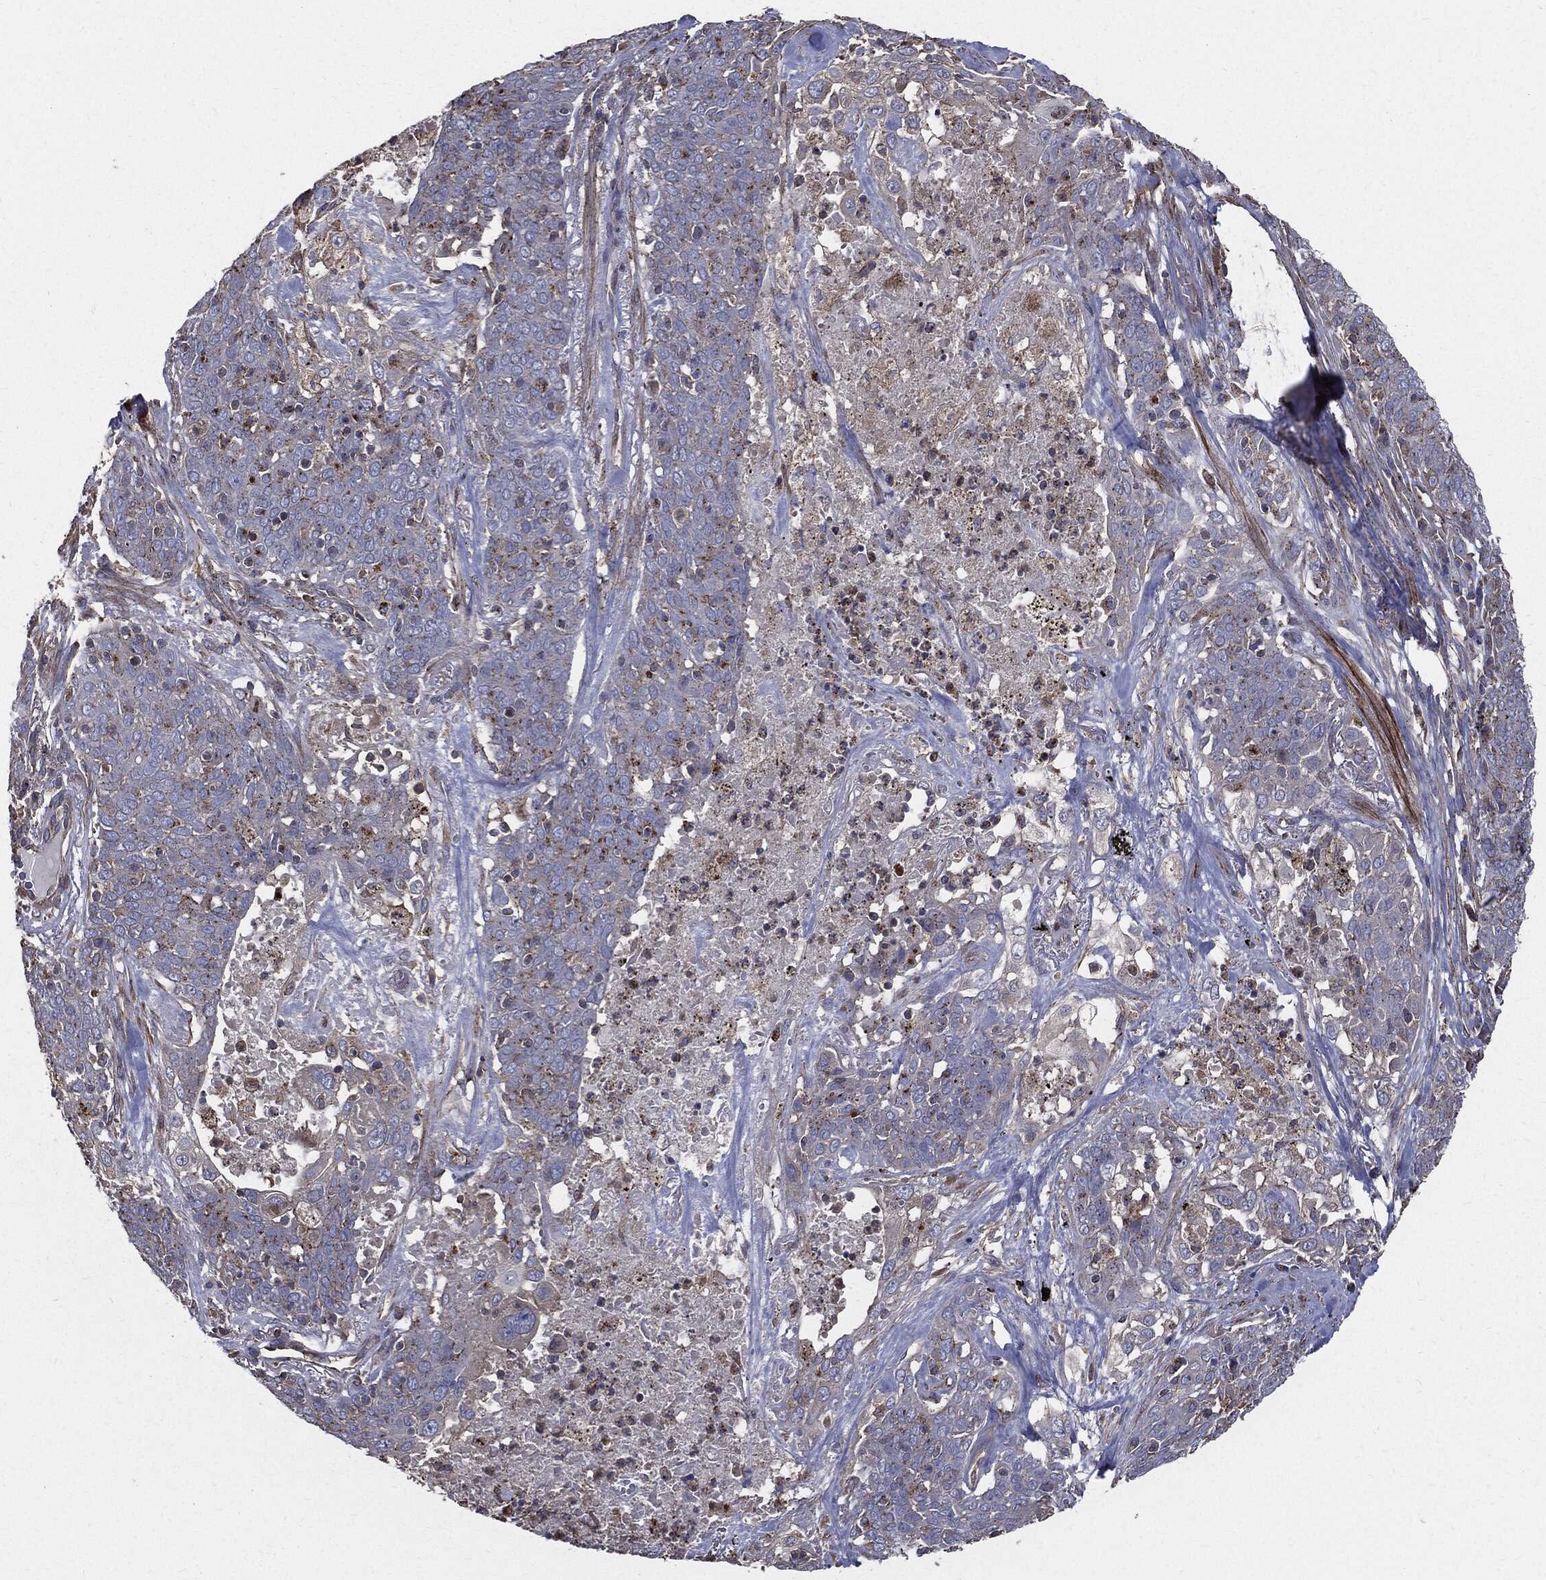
{"staining": {"intensity": "negative", "quantity": "none", "location": "none"}, "tissue": "lung cancer", "cell_type": "Tumor cells", "image_type": "cancer", "snomed": [{"axis": "morphology", "description": "Squamous cell carcinoma, NOS"}, {"axis": "topography", "description": "Lung"}], "caption": "A histopathology image of human lung cancer is negative for staining in tumor cells. (Brightfield microscopy of DAB (3,3'-diaminobenzidine) IHC at high magnification).", "gene": "PDCD6IP", "patient": {"sex": "male", "age": 82}}